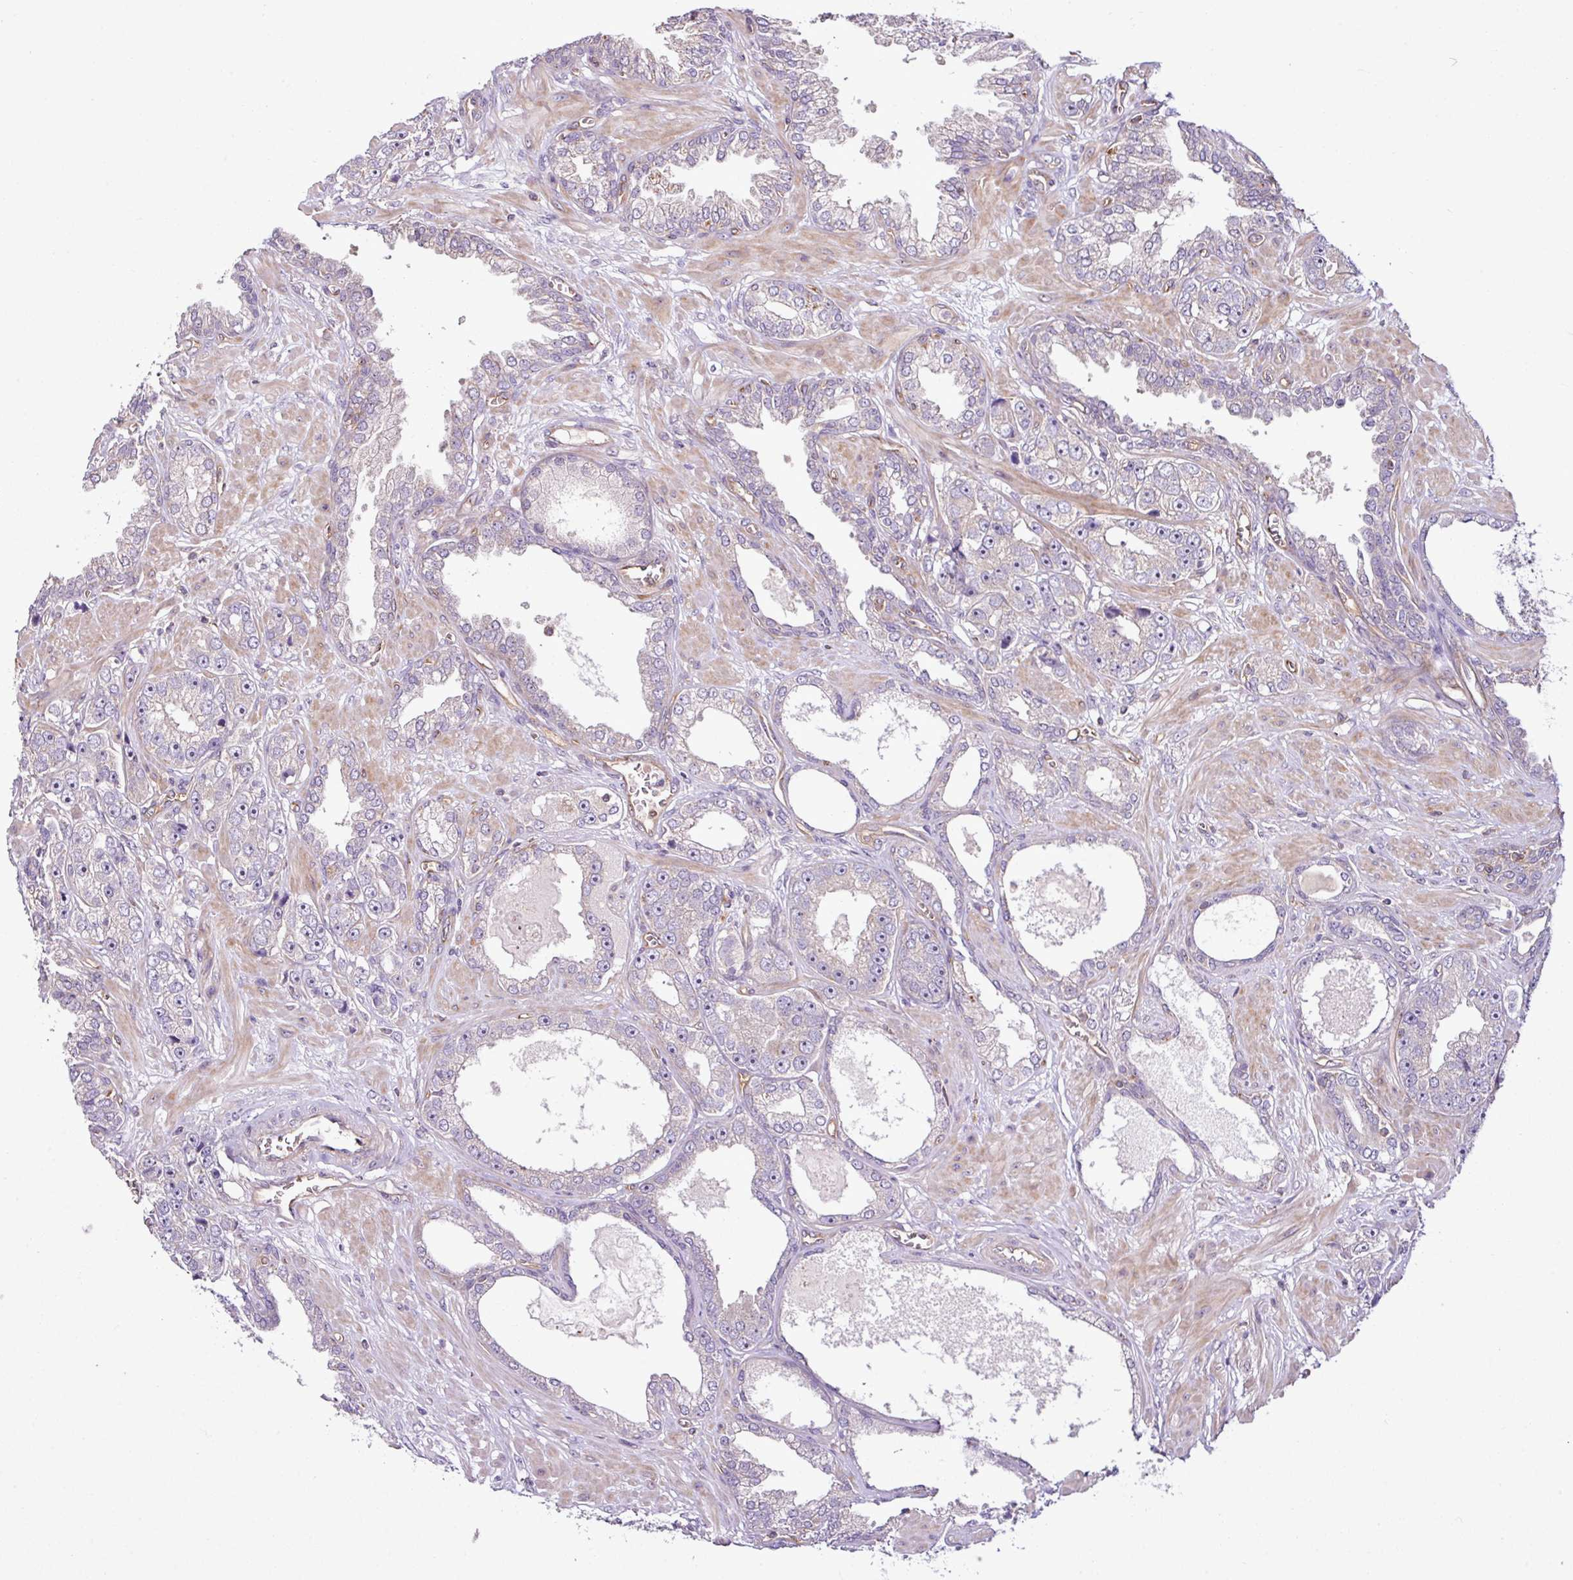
{"staining": {"intensity": "negative", "quantity": "none", "location": "none"}, "tissue": "prostate cancer", "cell_type": "Tumor cells", "image_type": "cancer", "snomed": [{"axis": "morphology", "description": "Adenocarcinoma, High grade"}, {"axis": "topography", "description": "Prostate"}], "caption": "Immunohistochemistry histopathology image of neoplastic tissue: high-grade adenocarcinoma (prostate) stained with DAB demonstrates no significant protein staining in tumor cells.", "gene": "ZNF106", "patient": {"sex": "male", "age": 71}}